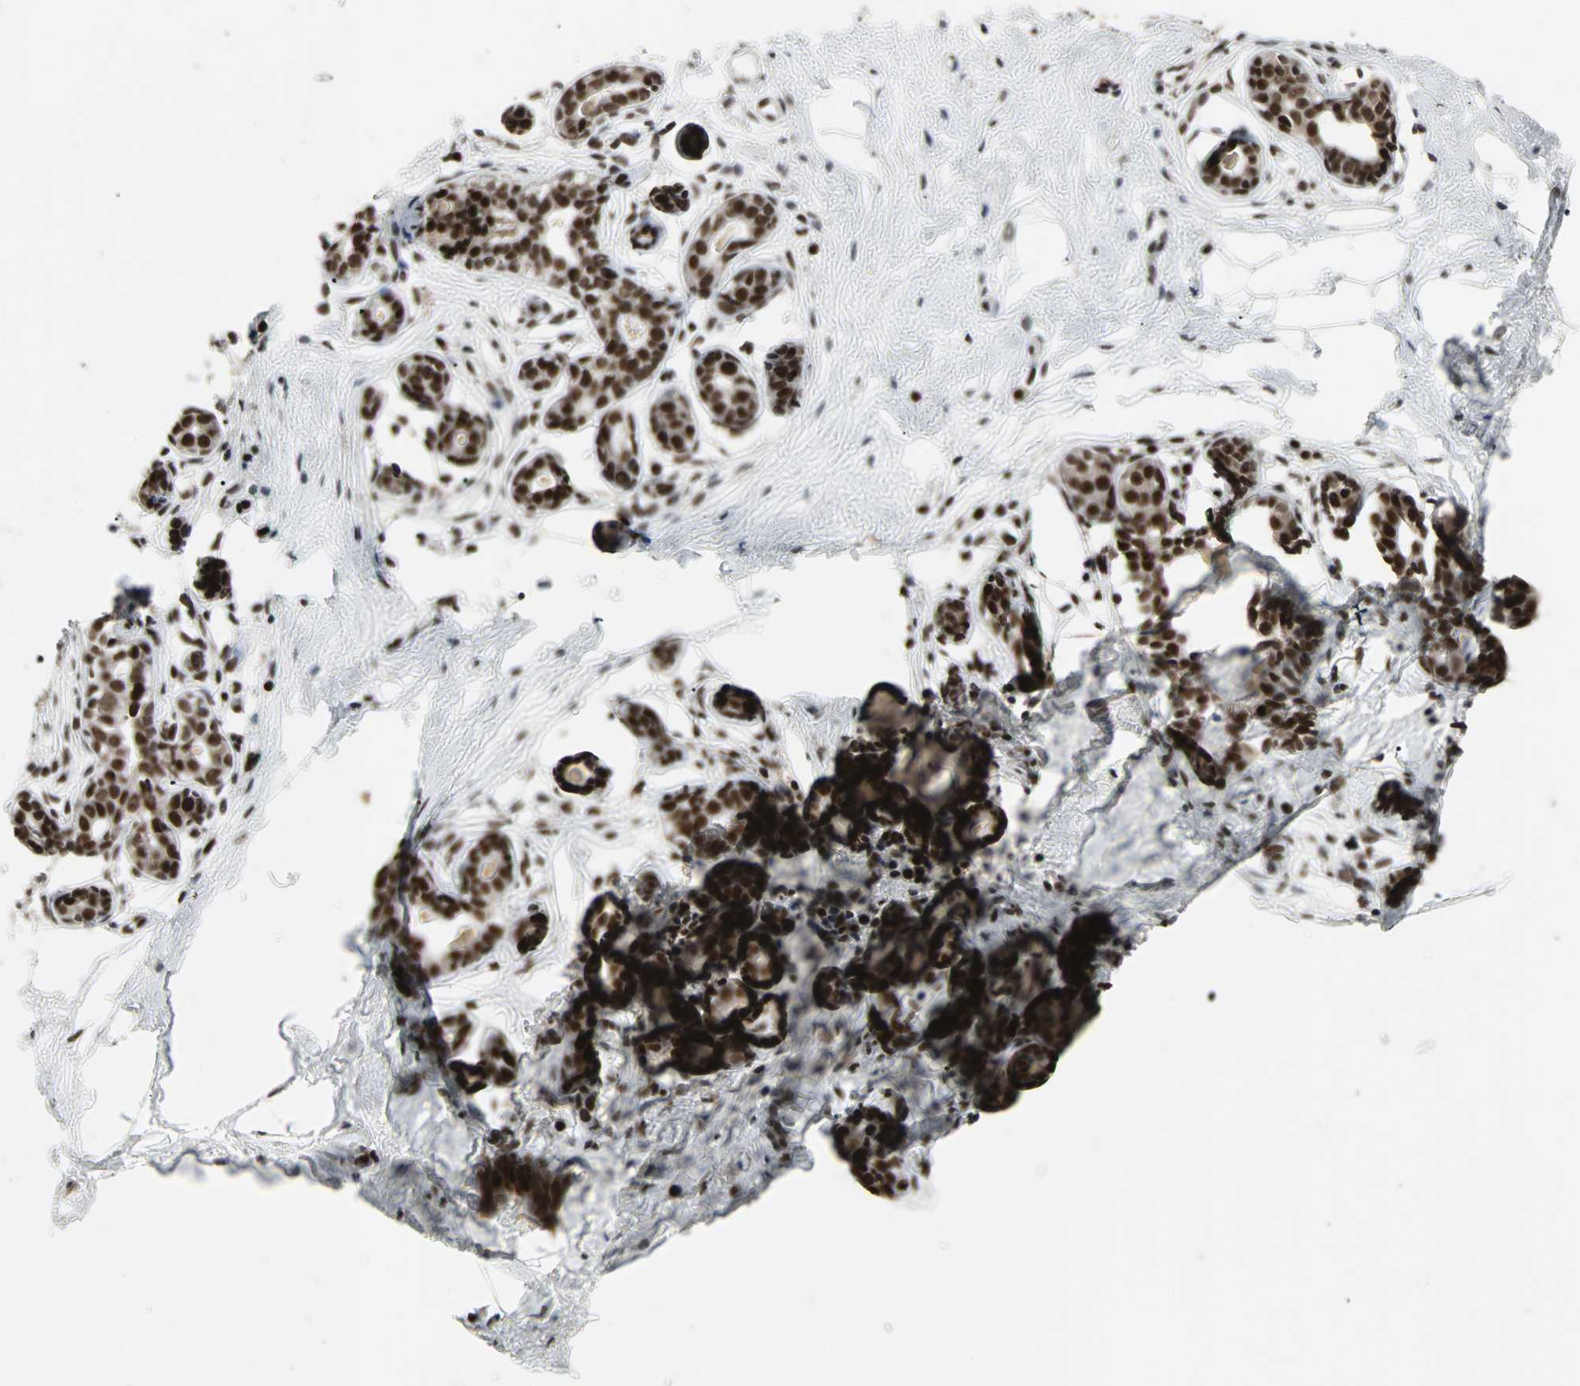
{"staining": {"intensity": "moderate", "quantity": ">75%", "location": "nuclear"}, "tissue": "breast", "cell_type": "Adipocytes", "image_type": "normal", "snomed": [{"axis": "morphology", "description": "Normal tissue, NOS"}, {"axis": "topography", "description": "Breast"}], "caption": "High-power microscopy captured an immunohistochemistry (IHC) image of benign breast, revealing moderate nuclear expression in about >75% of adipocytes. (DAB IHC with brightfield microscopy, high magnification).", "gene": "PNKP", "patient": {"sex": "female", "age": 23}}